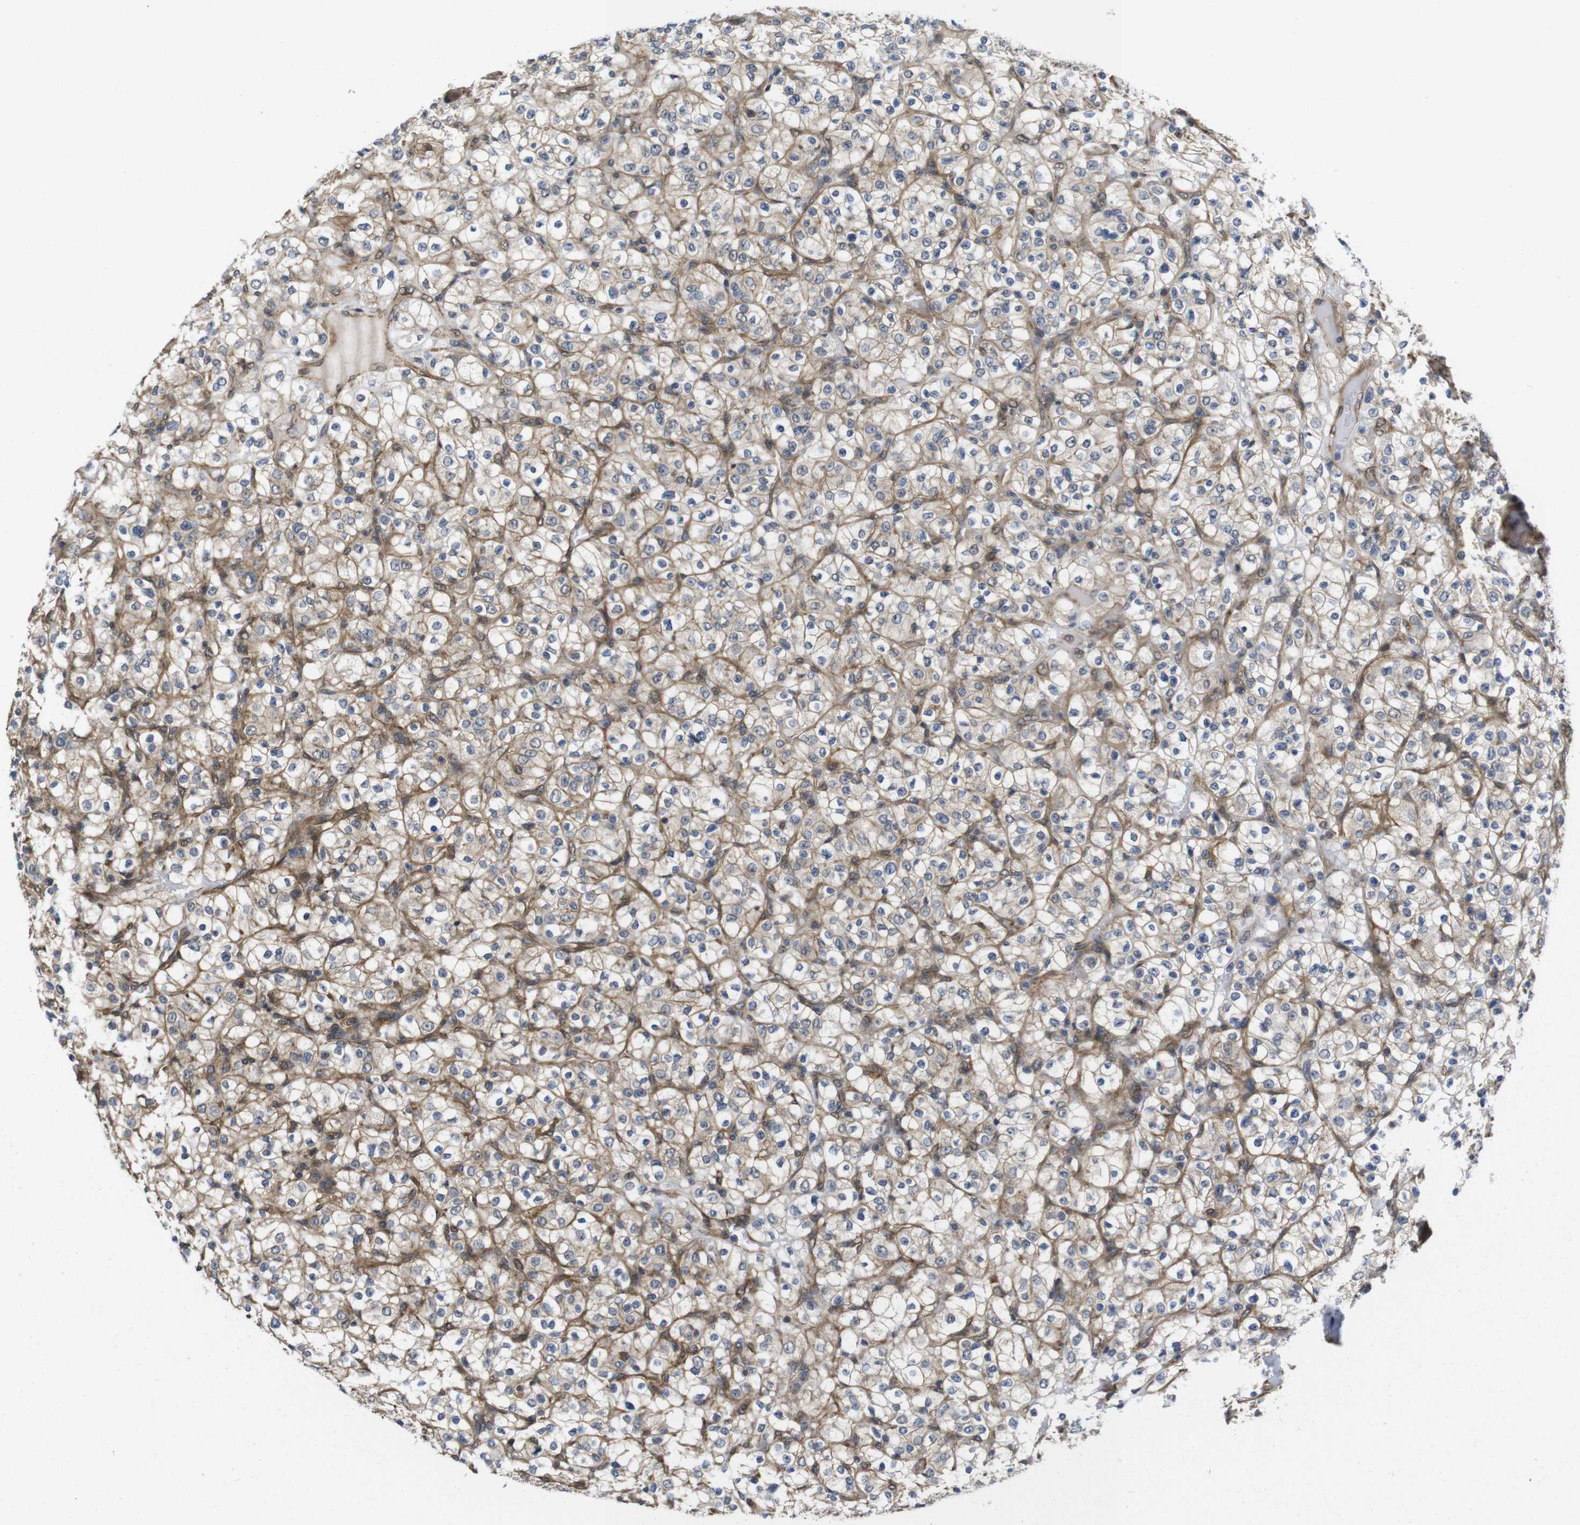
{"staining": {"intensity": "moderate", "quantity": "25%-75%", "location": "cytoplasmic/membranous"}, "tissue": "renal cancer", "cell_type": "Tumor cells", "image_type": "cancer", "snomed": [{"axis": "morphology", "description": "Normal tissue, NOS"}, {"axis": "morphology", "description": "Adenocarcinoma, NOS"}, {"axis": "topography", "description": "Kidney"}], "caption": "Protein staining of renal cancer tissue demonstrates moderate cytoplasmic/membranous staining in about 25%-75% of tumor cells. The staining was performed using DAB (3,3'-diaminobenzidine) to visualize the protein expression in brown, while the nuclei were stained in blue with hematoxylin (Magnification: 20x).", "gene": "ZDHHC5", "patient": {"sex": "female", "age": 72}}